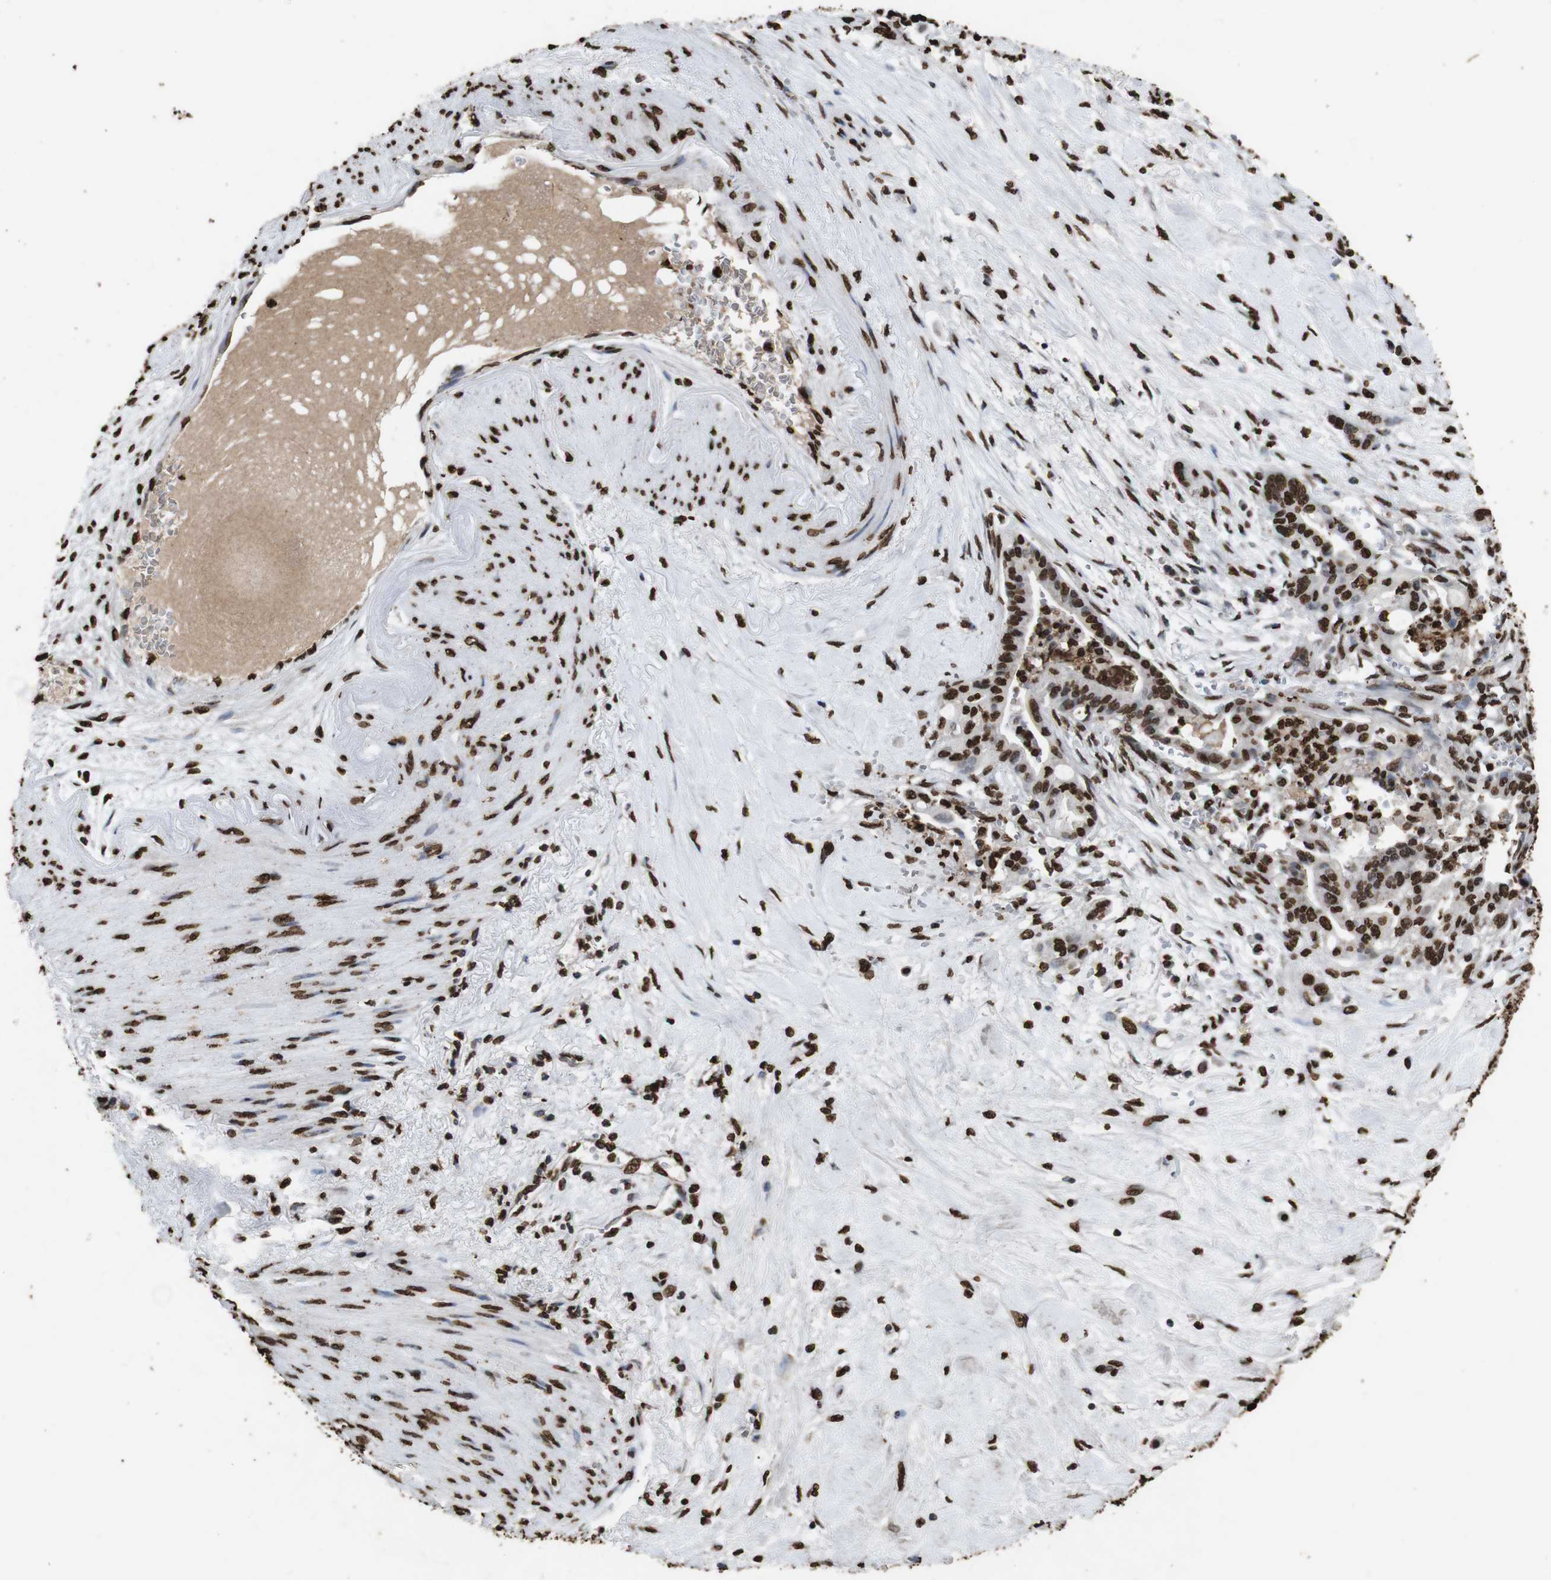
{"staining": {"intensity": "strong", "quantity": ">75%", "location": "nuclear"}, "tissue": "pancreatic cancer", "cell_type": "Tumor cells", "image_type": "cancer", "snomed": [{"axis": "morphology", "description": "Adenocarcinoma, NOS"}, {"axis": "topography", "description": "Pancreas"}], "caption": "Strong nuclear expression is present in approximately >75% of tumor cells in adenocarcinoma (pancreatic). The staining was performed using DAB to visualize the protein expression in brown, while the nuclei were stained in blue with hematoxylin (Magnification: 20x).", "gene": "MDM2", "patient": {"sex": "male", "age": 70}}